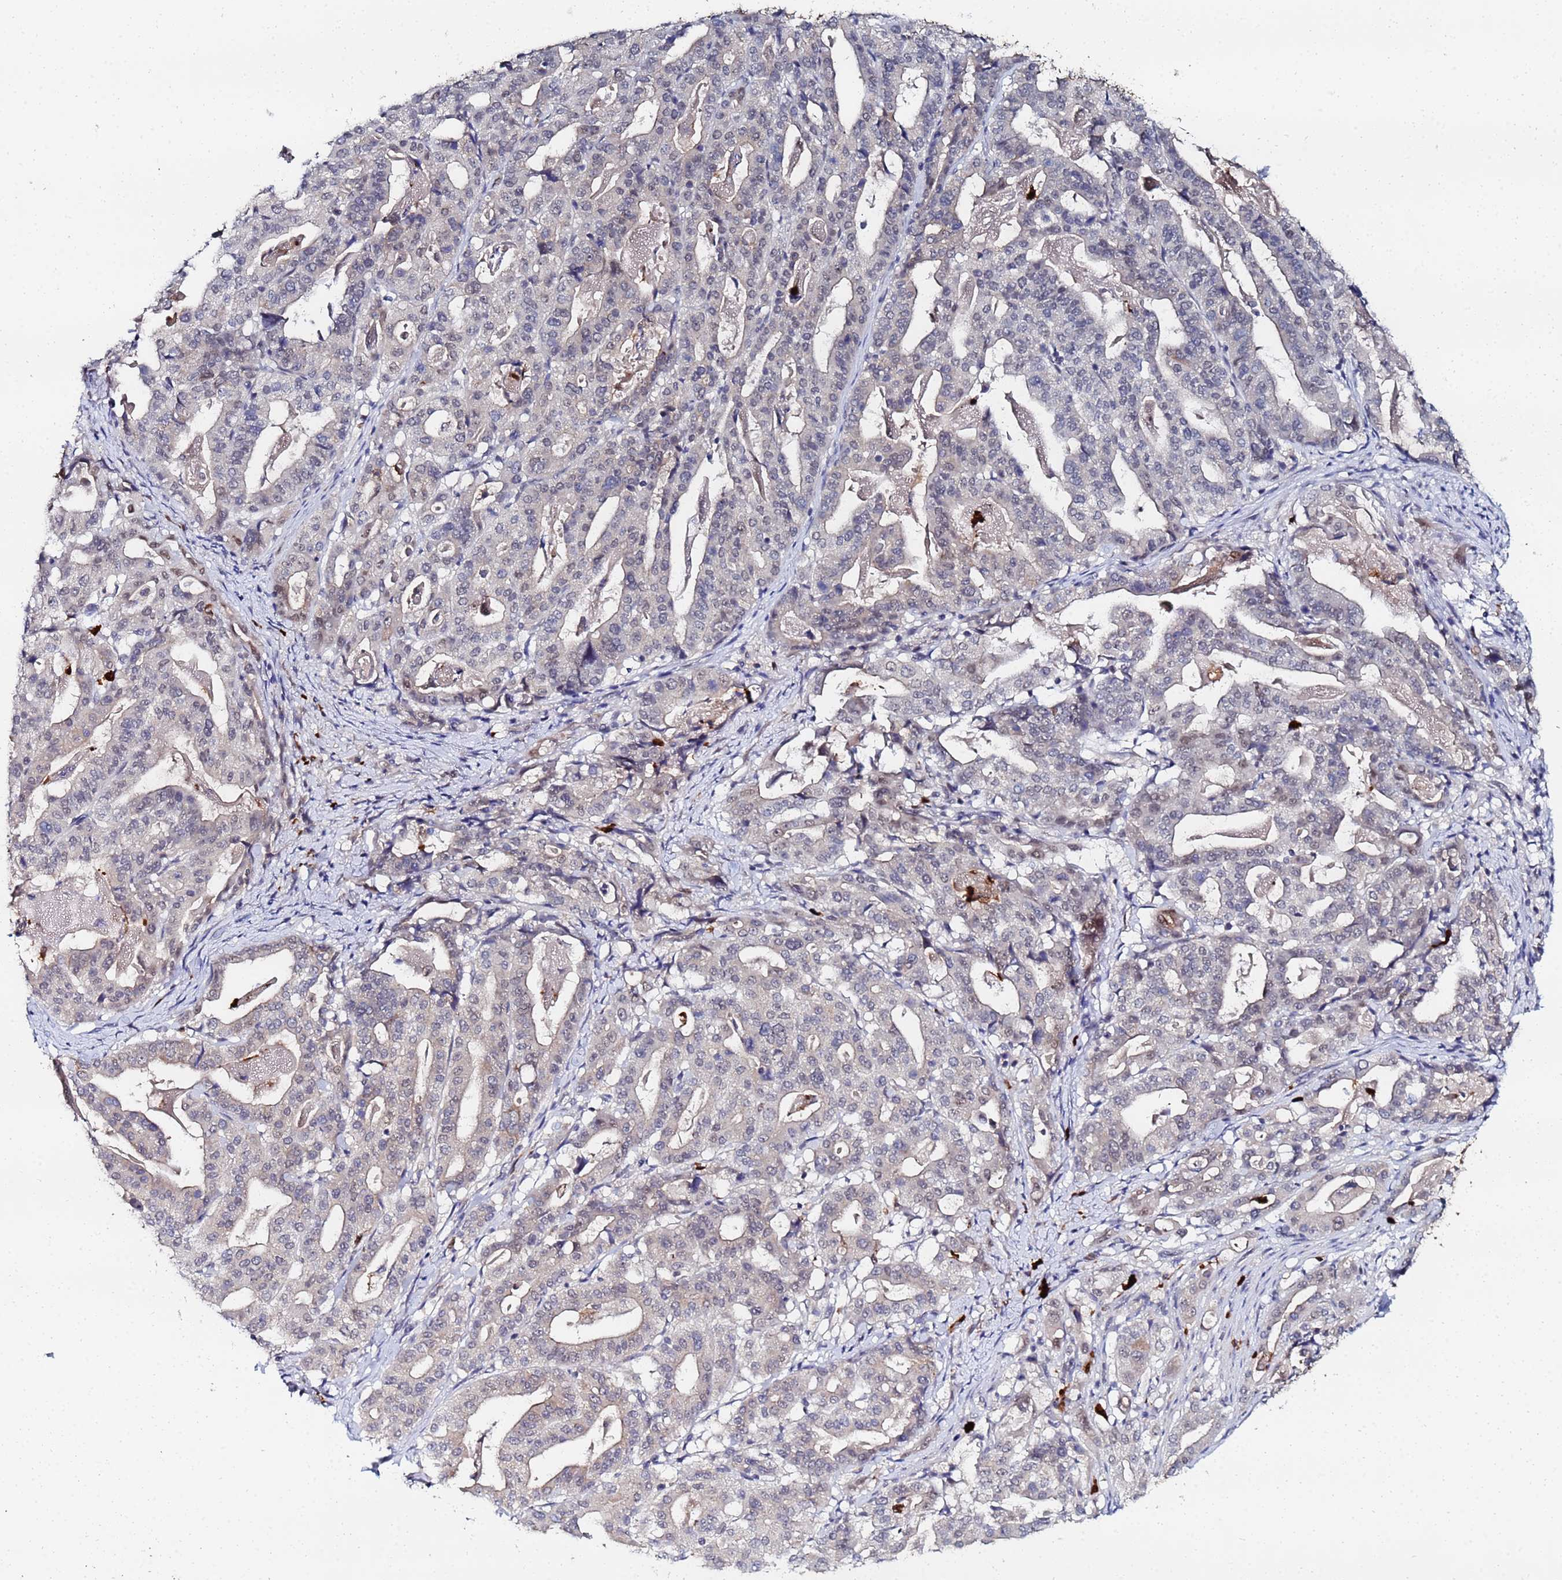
{"staining": {"intensity": "weak", "quantity": "<25%", "location": "cytoplasmic/membranous"}, "tissue": "stomach cancer", "cell_type": "Tumor cells", "image_type": "cancer", "snomed": [{"axis": "morphology", "description": "Adenocarcinoma, NOS"}, {"axis": "topography", "description": "Stomach"}], "caption": "Tumor cells show no significant protein positivity in stomach cancer (adenocarcinoma).", "gene": "MTCL1", "patient": {"sex": "male", "age": 48}}